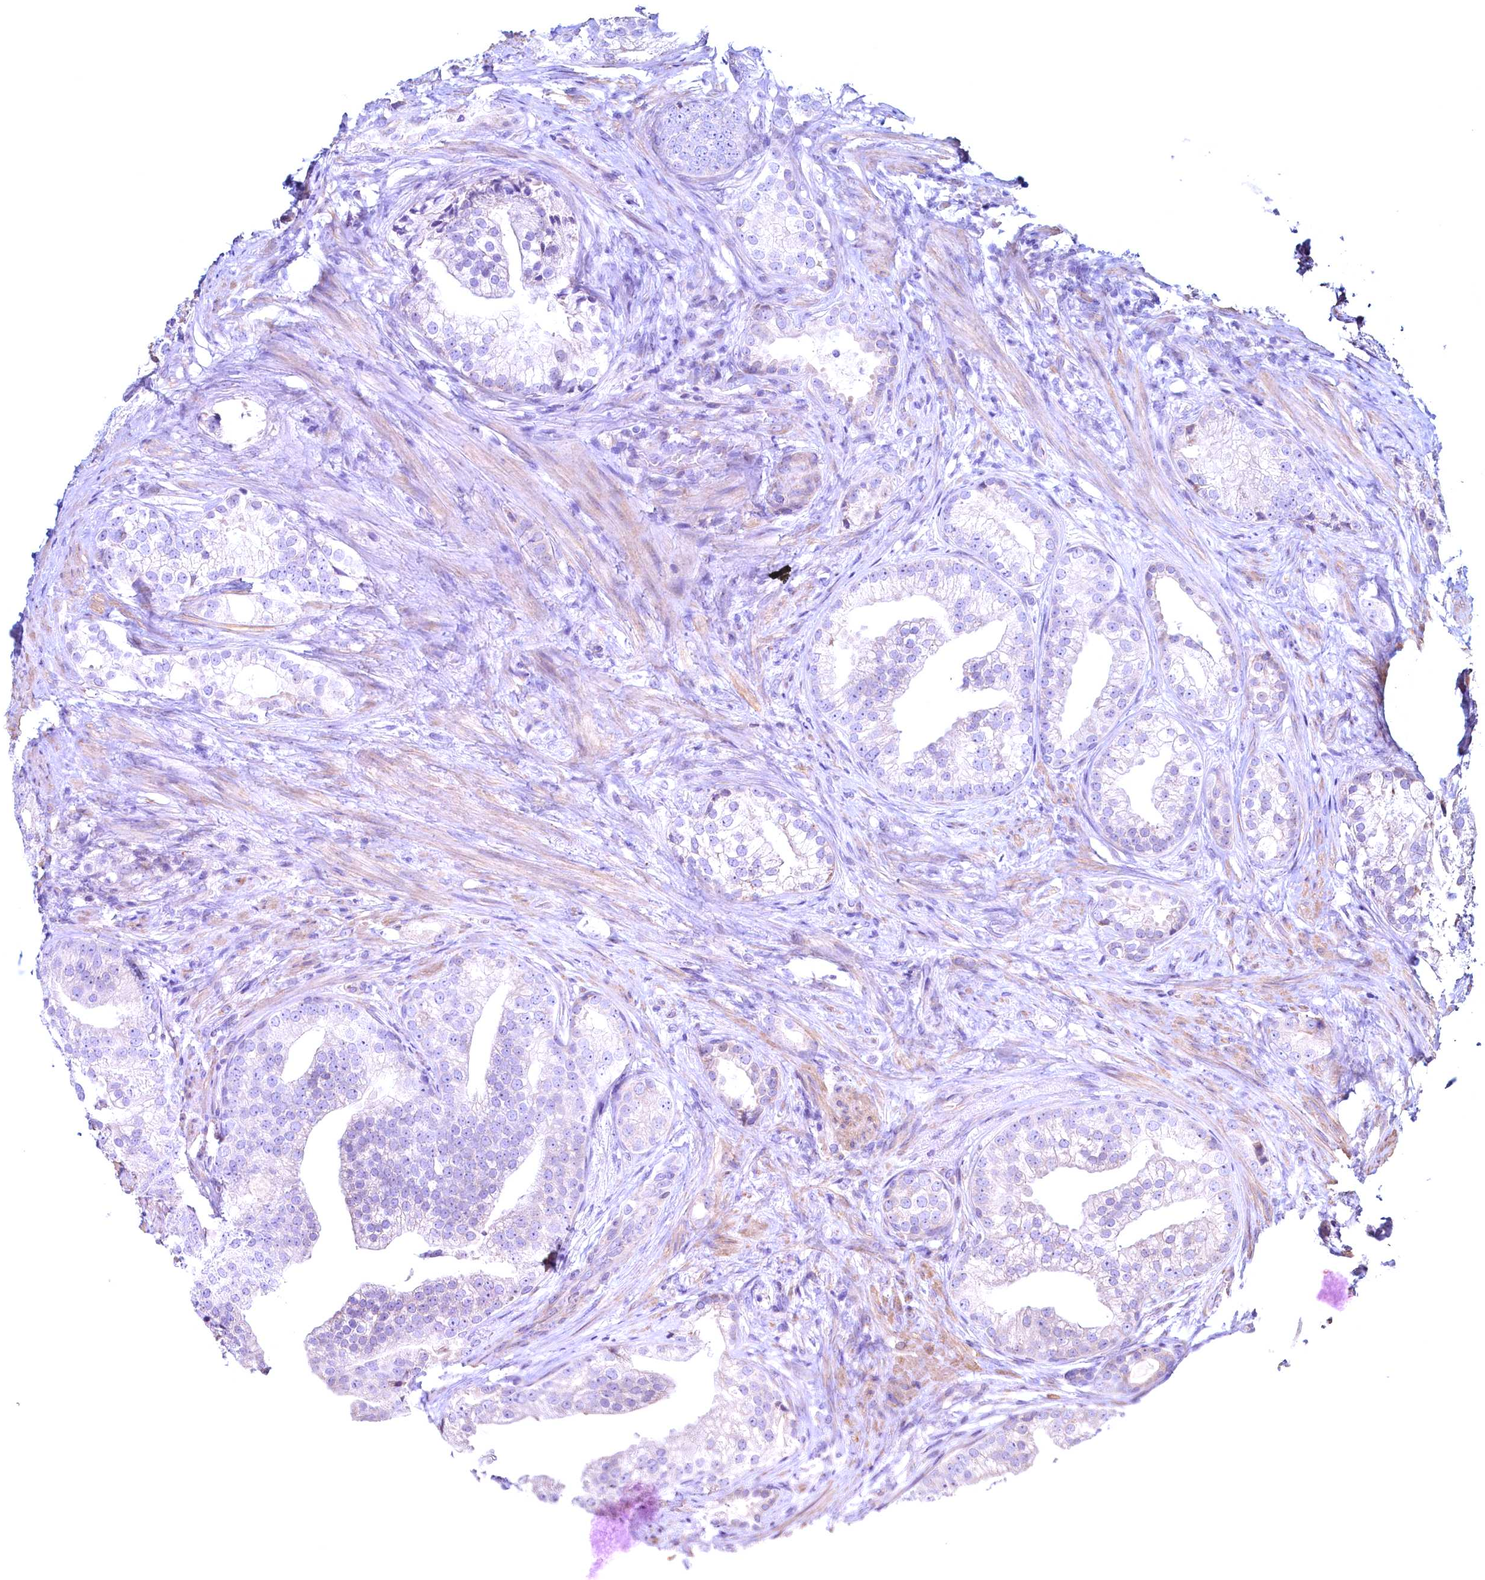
{"staining": {"intensity": "negative", "quantity": "none", "location": "none"}, "tissue": "prostate cancer", "cell_type": "Tumor cells", "image_type": "cancer", "snomed": [{"axis": "morphology", "description": "Adenocarcinoma, Low grade"}, {"axis": "topography", "description": "Prostate"}], "caption": "Prostate cancer (low-grade adenocarcinoma) was stained to show a protein in brown. There is no significant expression in tumor cells.", "gene": "MAP1LC3A", "patient": {"sex": "male", "age": 71}}